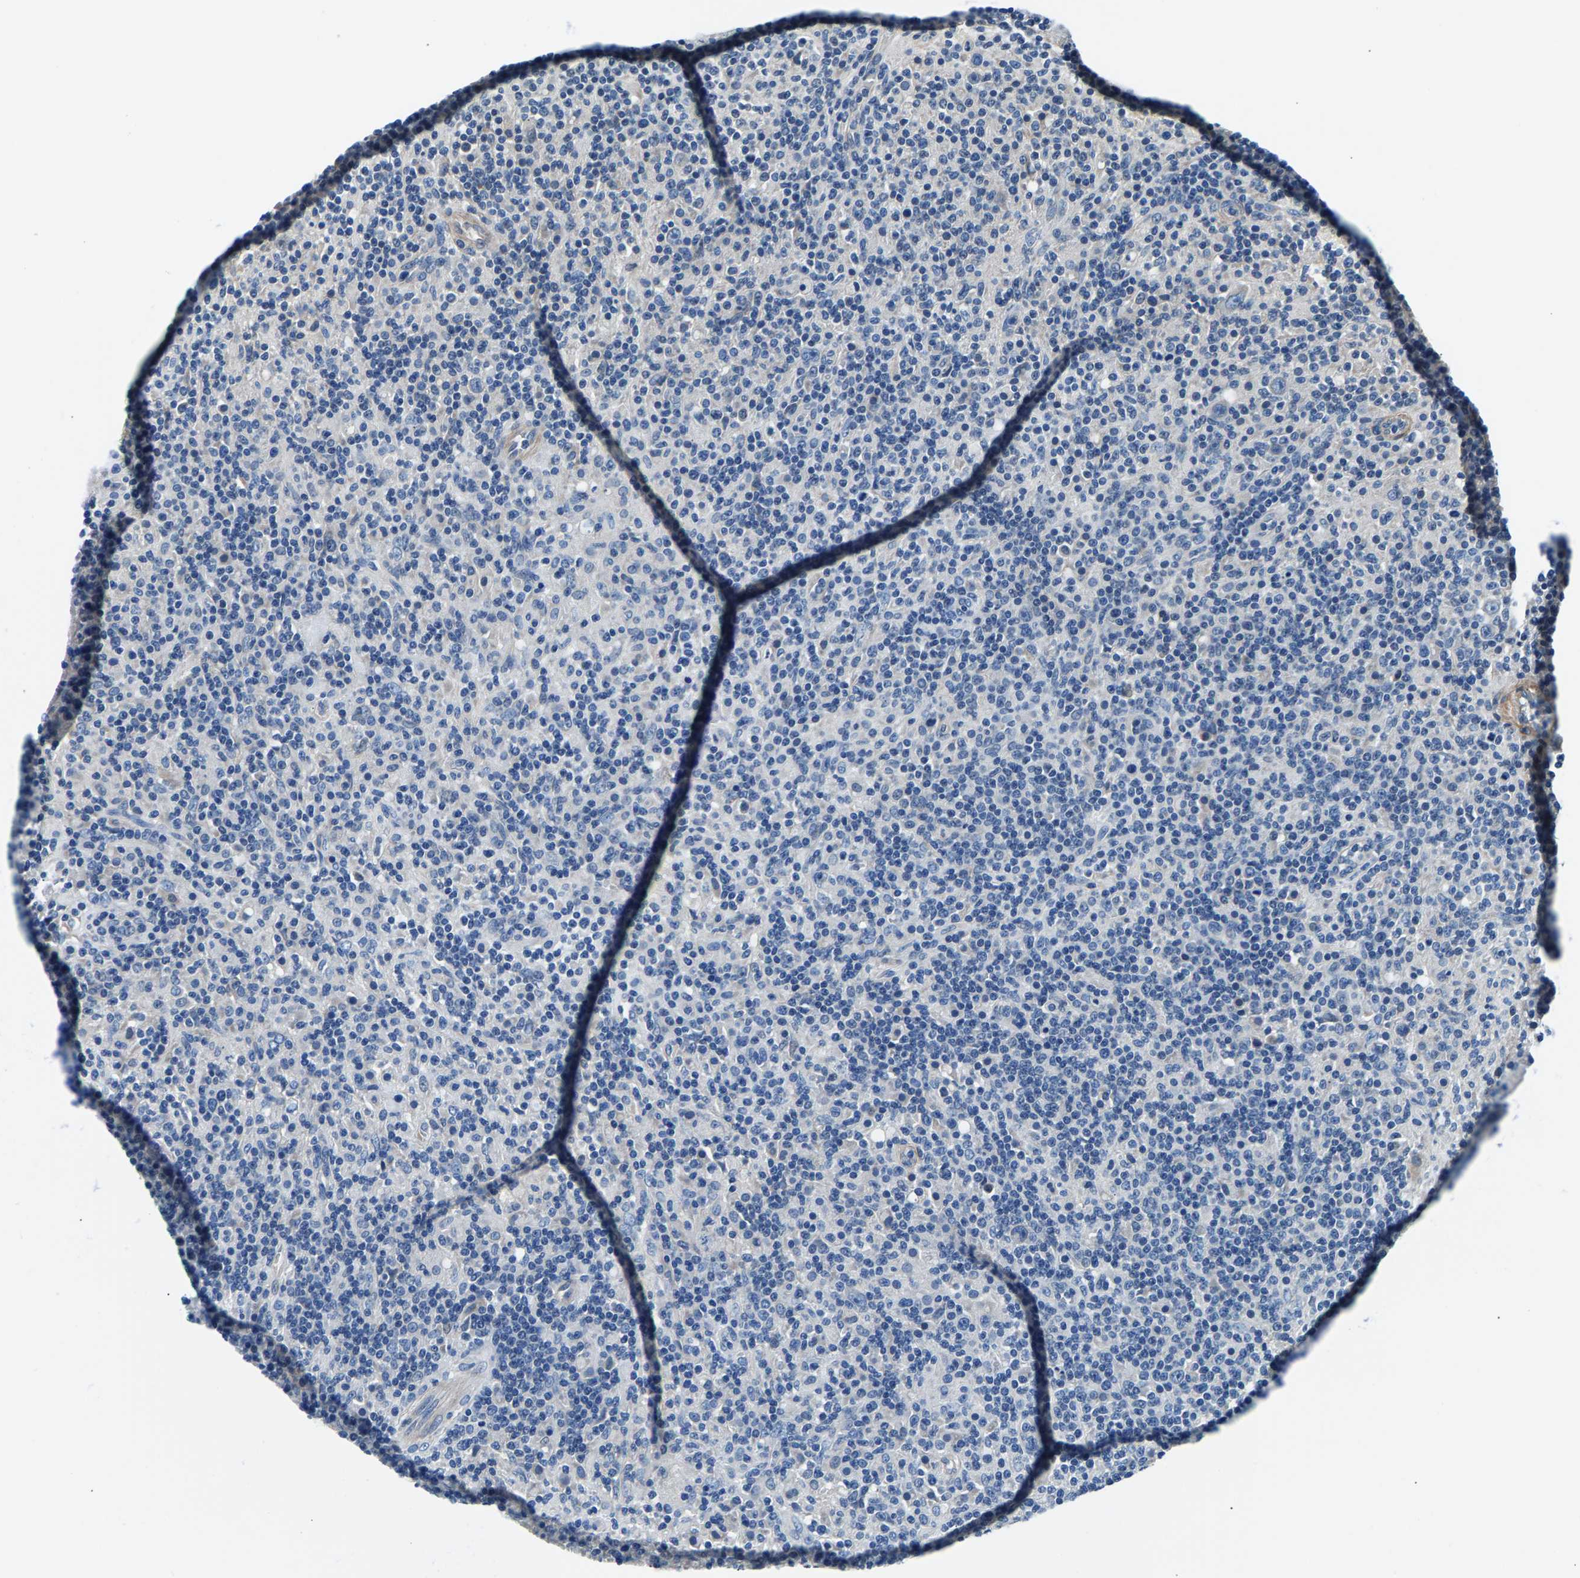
{"staining": {"intensity": "negative", "quantity": "none", "location": "none"}, "tissue": "lymphoma", "cell_type": "Tumor cells", "image_type": "cancer", "snomed": [{"axis": "morphology", "description": "Hodgkin's disease, NOS"}, {"axis": "topography", "description": "Lymph node"}], "caption": "Lymphoma was stained to show a protein in brown. There is no significant positivity in tumor cells.", "gene": "CDRT4", "patient": {"sex": "male", "age": 70}}